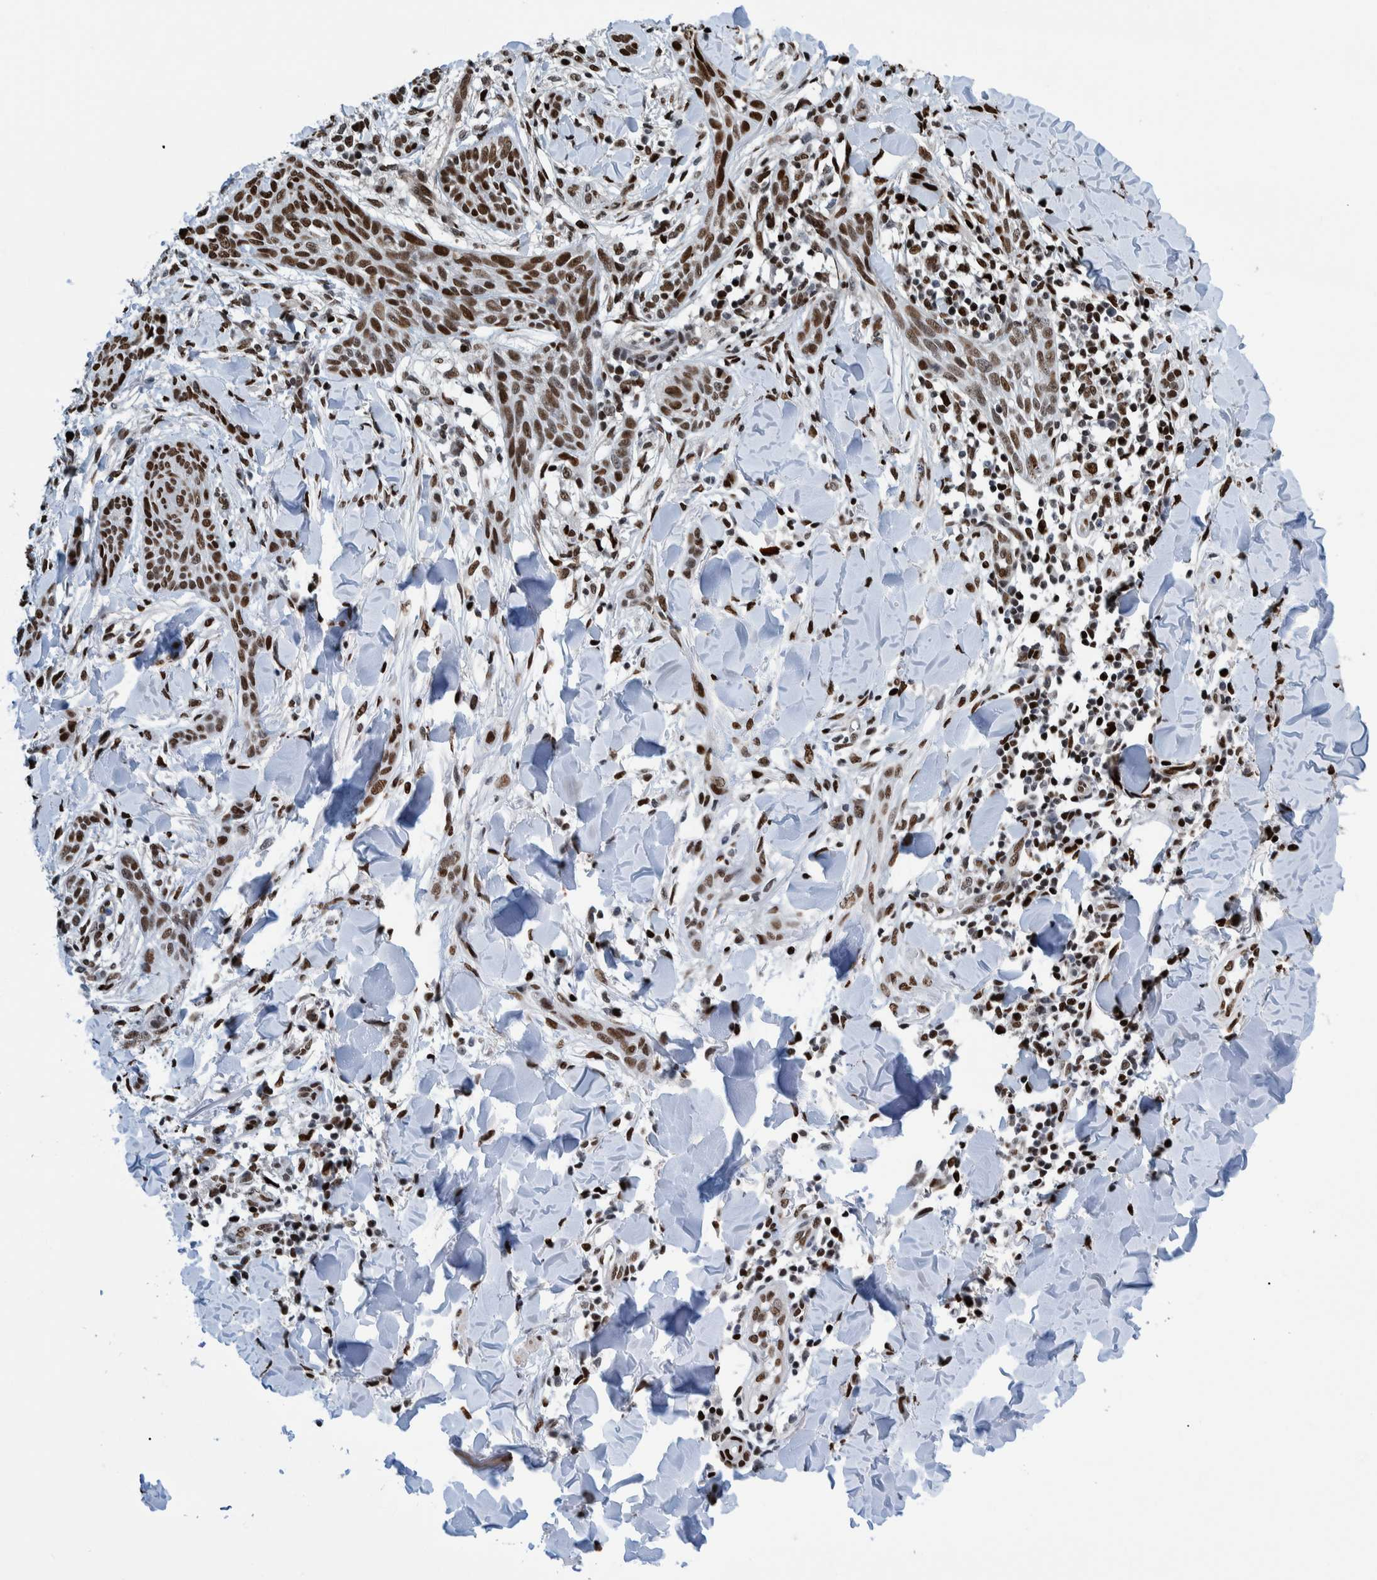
{"staining": {"intensity": "strong", "quantity": ">75%", "location": "nuclear"}, "tissue": "skin cancer", "cell_type": "Tumor cells", "image_type": "cancer", "snomed": [{"axis": "morphology", "description": "Basal cell carcinoma"}, {"axis": "topography", "description": "Skin"}], "caption": "High-power microscopy captured an immunohistochemistry image of skin cancer, revealing strong nuclear expression in about >75% of tumor cells.", "gene": "HEATR9", "patient": {"sex": "female", "age": 59}}